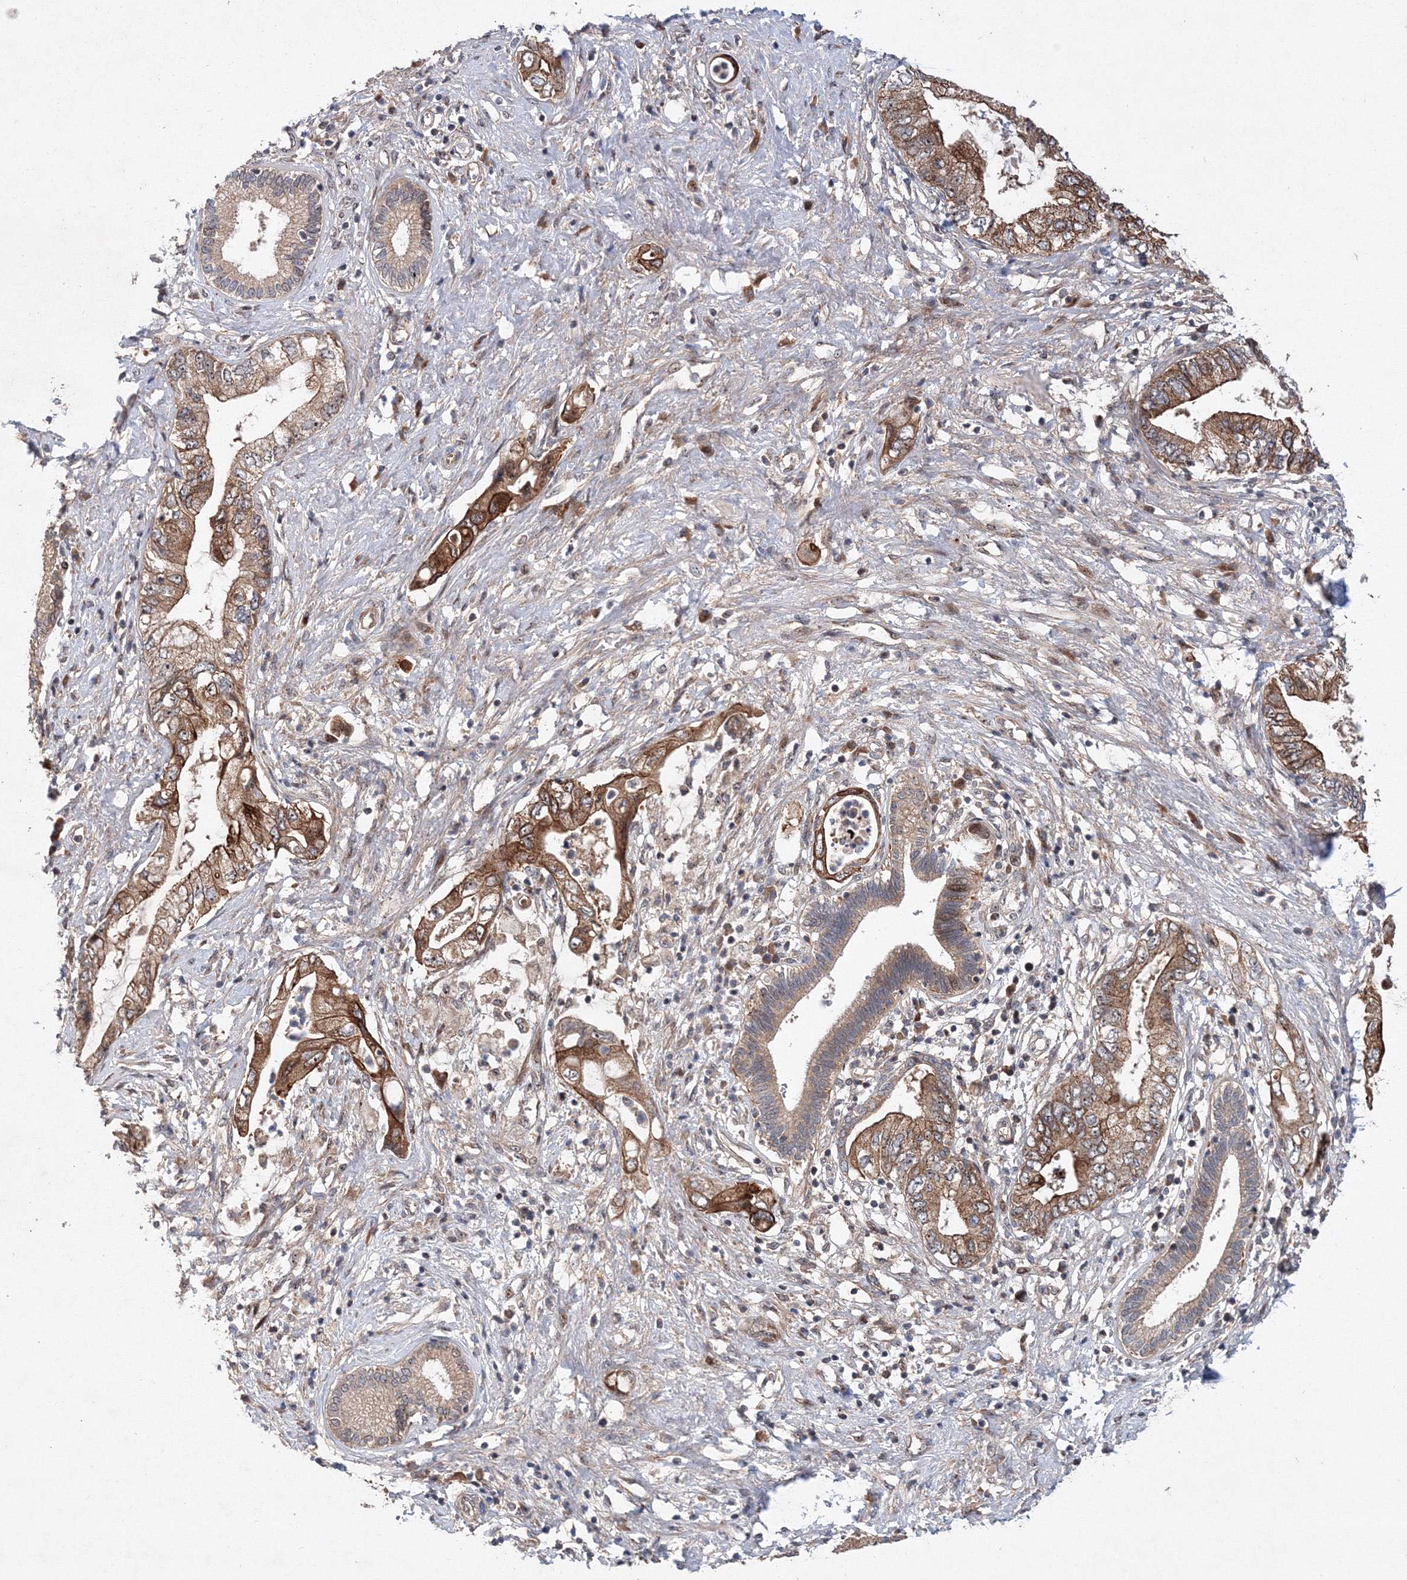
{"staining": {"intensity": "moderate", "quantity": ">75%", "location": "cytoplasmic/membranous"}, "tissue": "pancreatic cancer", "cell_type": "Tumor cells", "image_type": "cancer", "snomed": [{"axis": "morphology", "description": "Adenocarcinoma, NOS"}, {"axis": "topography", "description": "Pancreas"}], "caption": "A medium amount of moderate cytoplasmic/membranous positivity is seen in about >75% of tumor cells in pancreatic cancer (adenocarcinoma) tissue. (Stains: DAB in brown, nuclei in blue, Microscopy: brightfield microscopy at high magnification).", "gene": "ANKAR", "patient": {"sex": "female", "age": 73}}